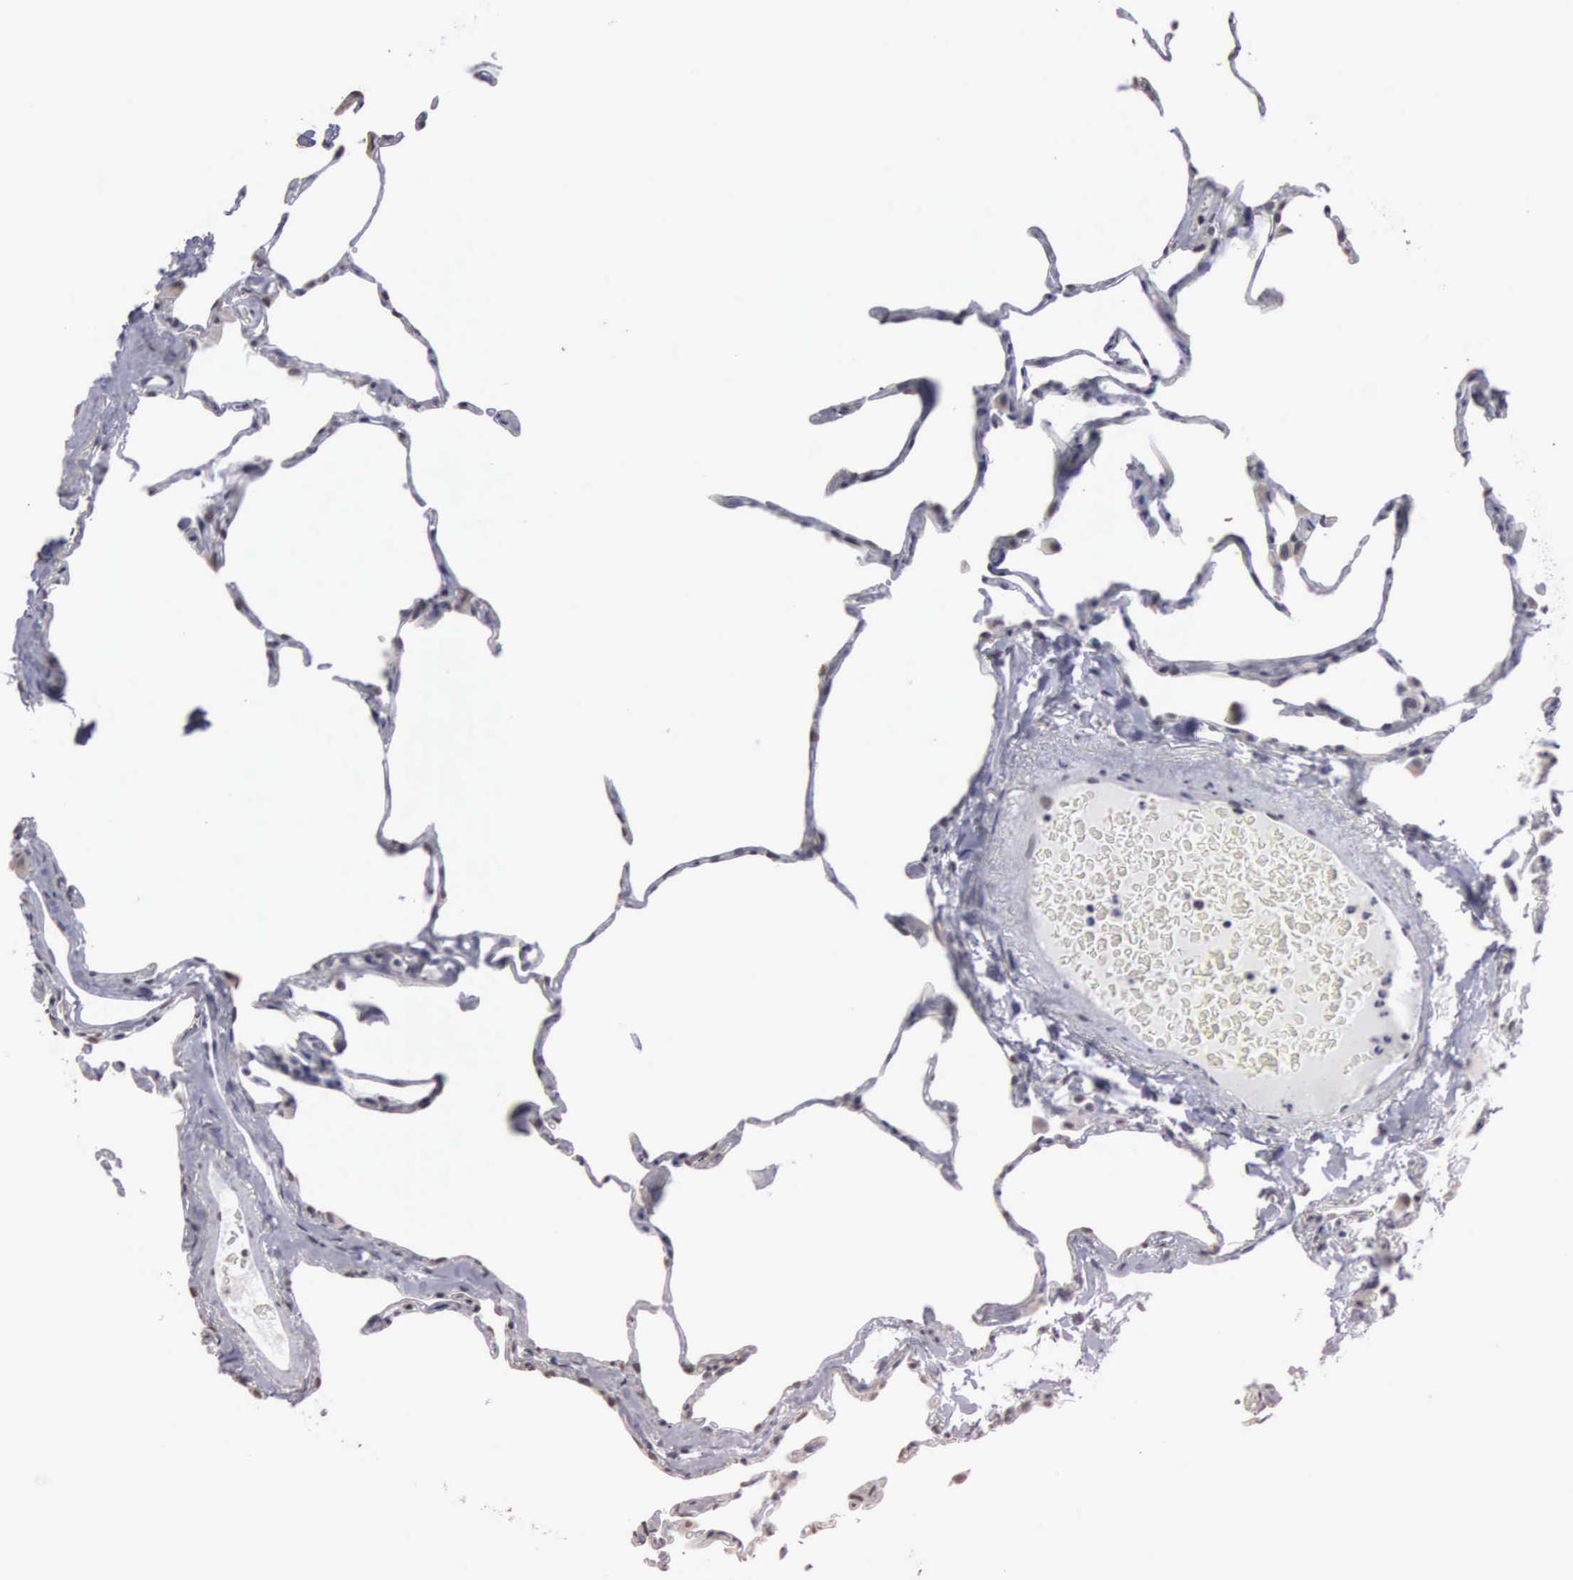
{"staining": {"intensity": "weak", "quantity": "<25%", "location": "nuclear"}, "tissue": "lung", "cell_type": "Alveolar cells", "image_type": "normal", "snomed": [{"axis": "morphology", "description": "Normal tissue, NOS"}, {"axis": "topography", "description": "Lung"}], "caption": "Protein analysis of normal lung reveals no significant staining in alveolar cells. Nuclei are stained in blue.", "gene": "UPB1", "patient": {"sex": "female", "age": 75}}